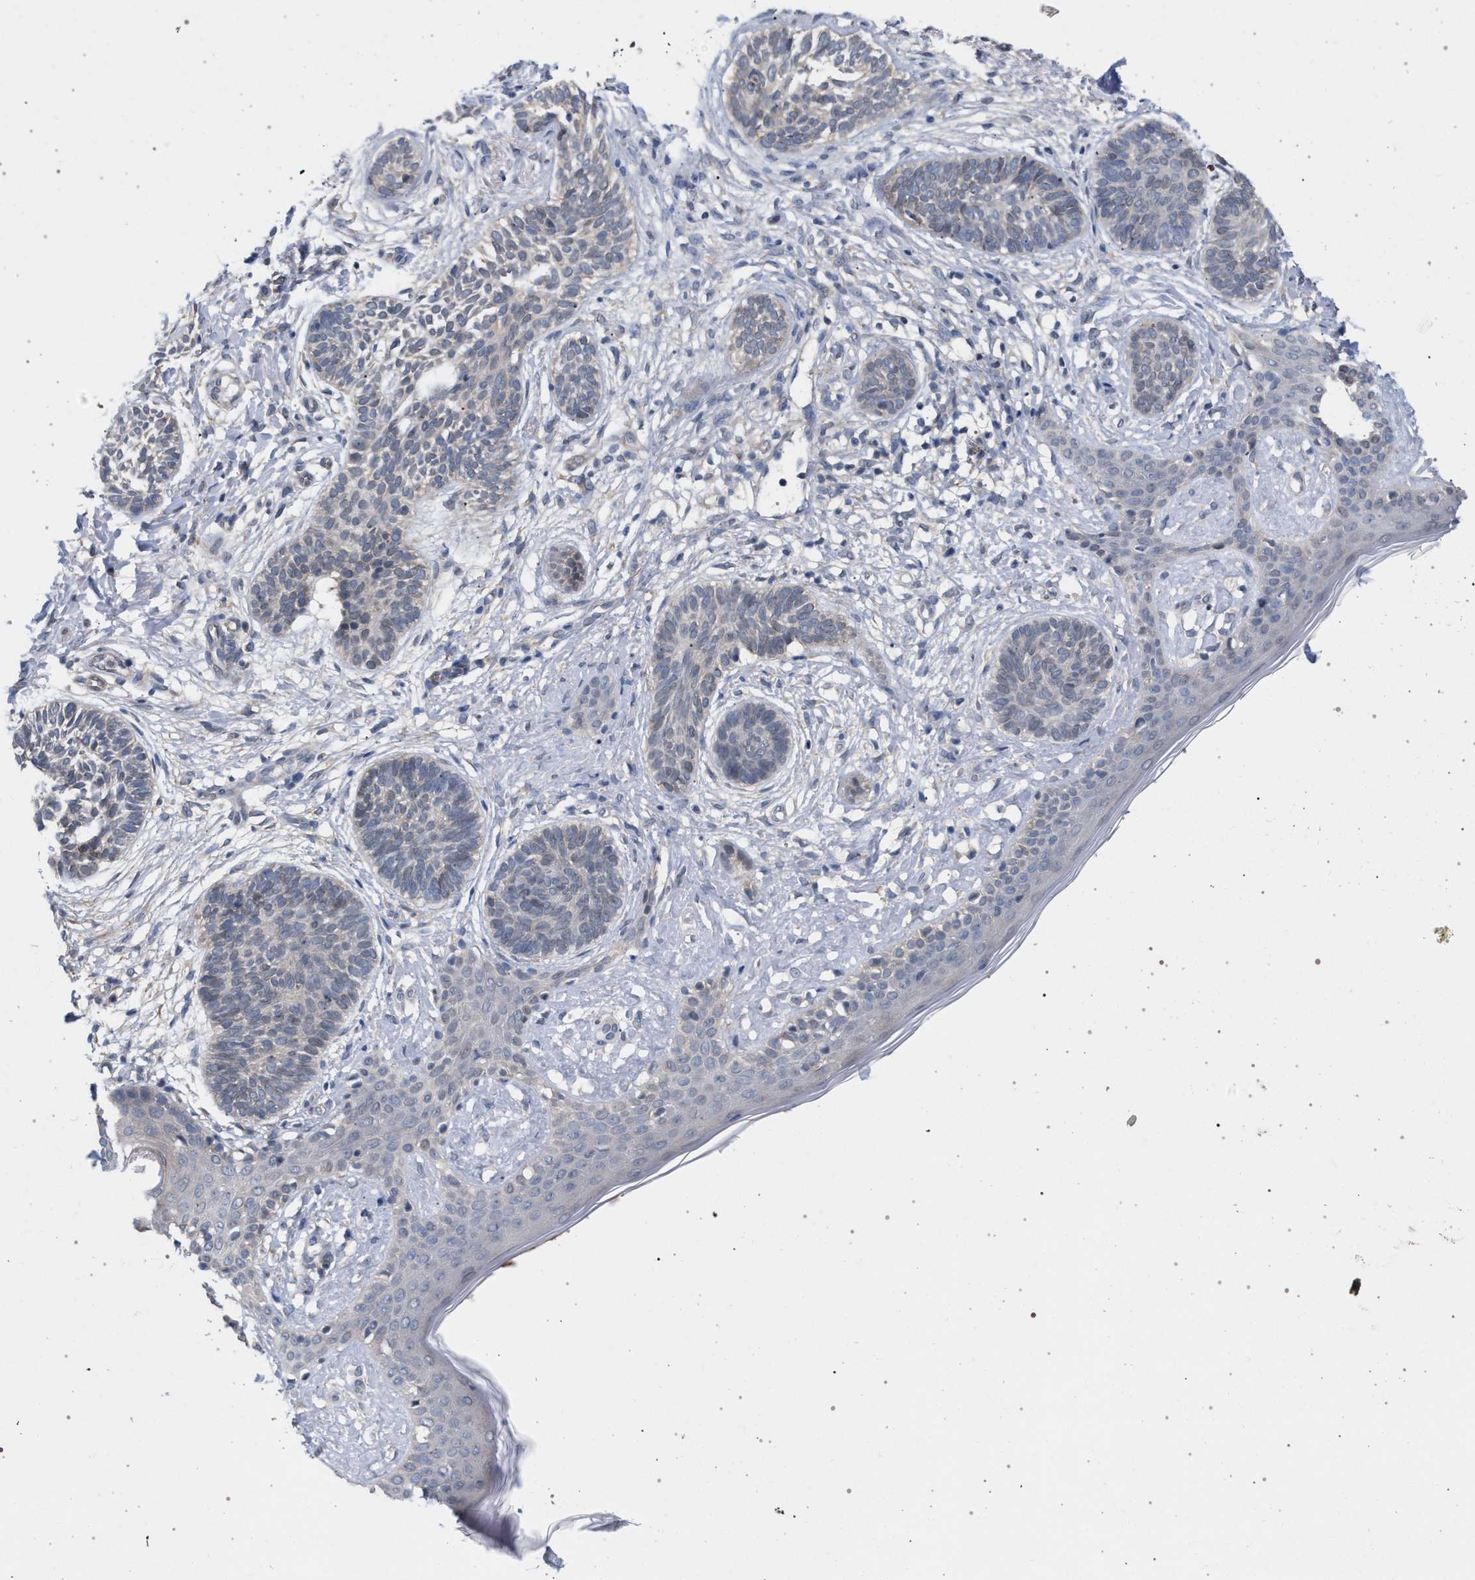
{"staining": {"intensity": "weak", "quantity": "<25%", "location": "cytoplasmic/membranous"}, "tissue": "skin cancer", "cell_type": "Tumor cells", "image_type": "cancer", "snomed": [{"axis": "morphology", "description": "Normal tissue, NOS"}, {"axis": "morphology", "description": "Basal cell carcinoma"}, {"axis": "topography", "description": "Skin"}], "caption": "A high-resolution image shows immunohistochemistry (IHC) staining of skin cancer, which demonstrates no significant positivity in tumor cells. (DAB immunohistochemistry (IHC) visualized using brightfield microscopy, high magnification).", "gene": "ARPC5L", "patient": {"sex": "male", "age": 63}}